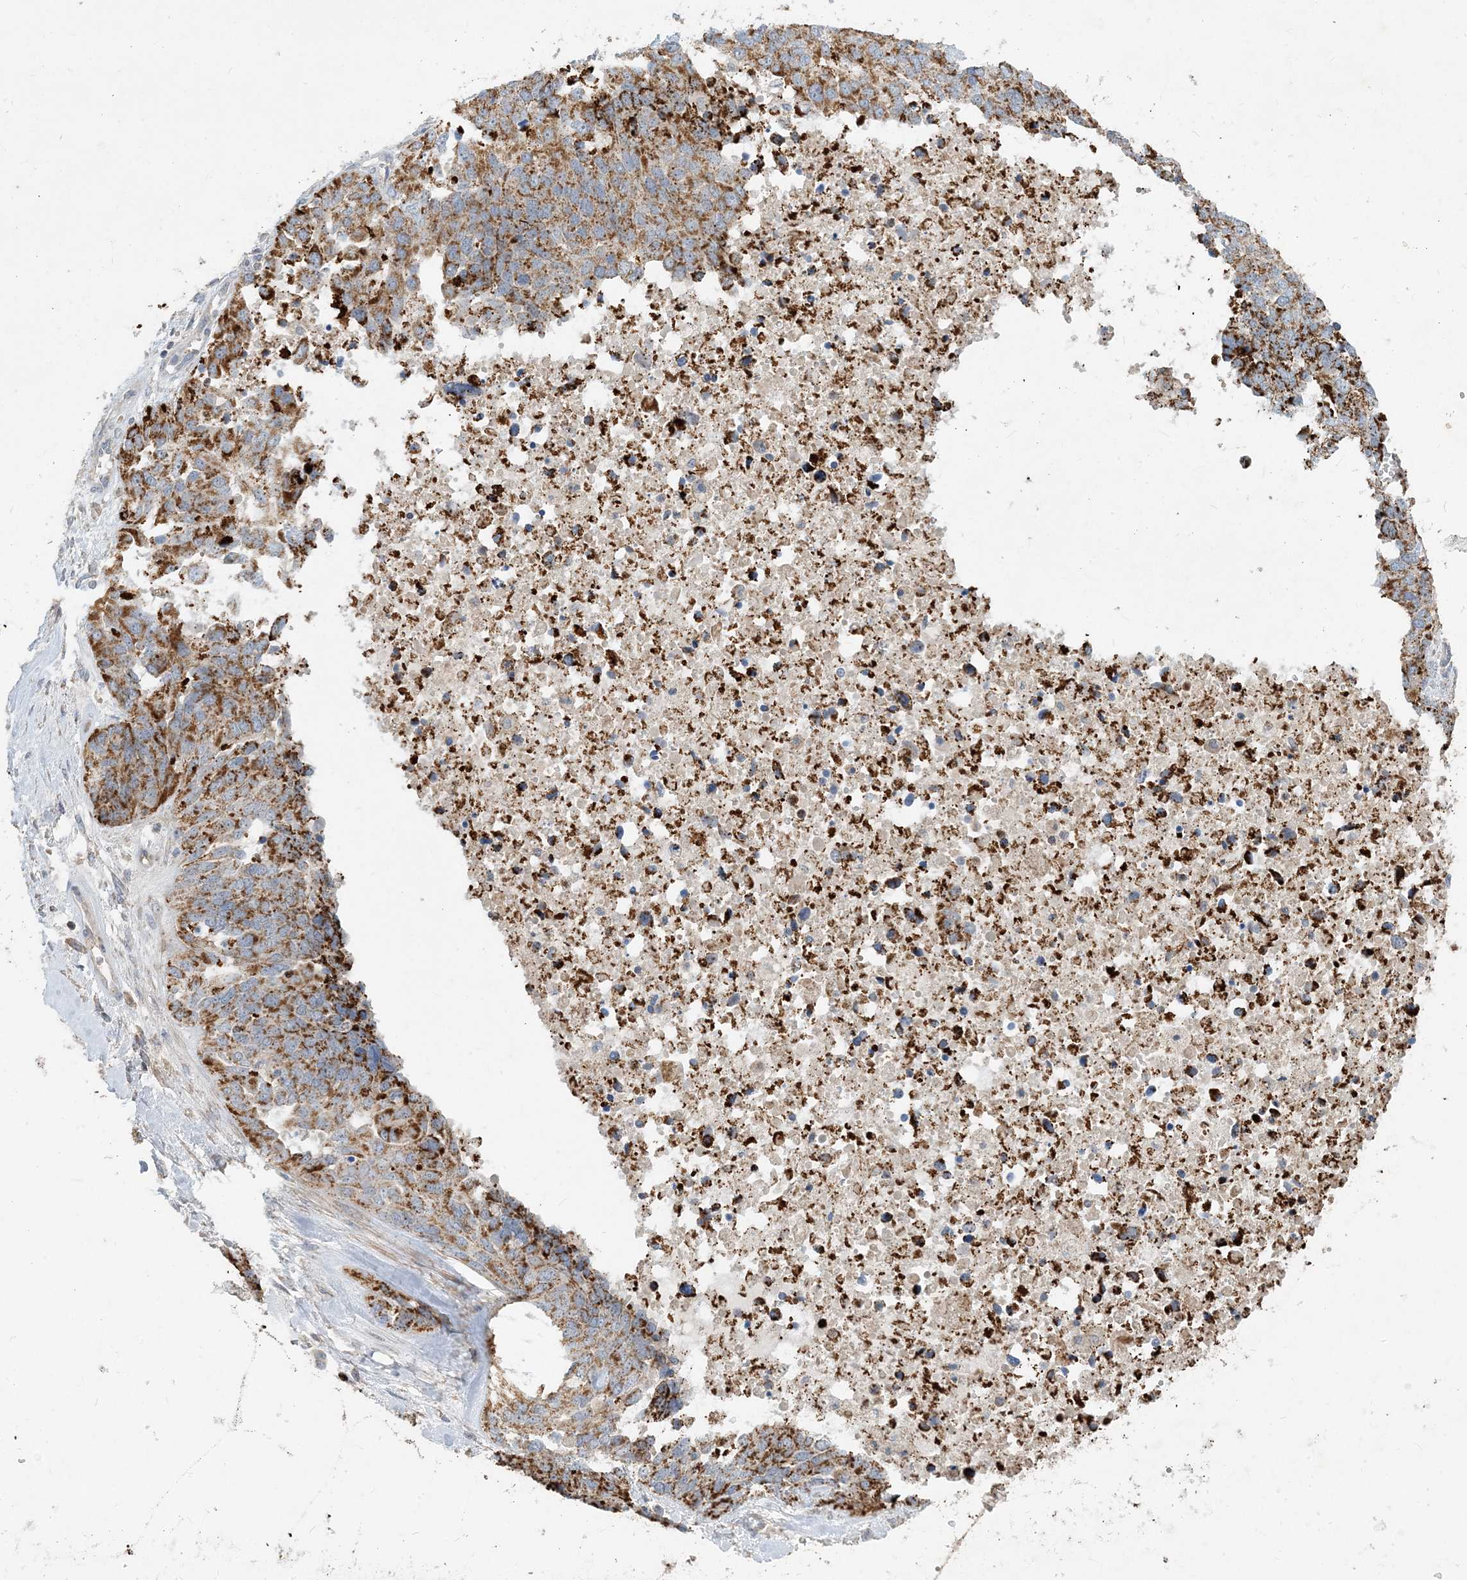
{"staining": {"intensity": "moderate", "quantity": ">75%", "location": "cytoplasmic/membranous"}, "tissue": "ovarian cancer", "cell_type": "Tumor cells", "image_type": "cancer", "snomed": [{"axis": "morphology", "description": "Cystadenocarcinoma, serous, NOS"}, {"axis": "topography", "description": "Ovary"}], "caption": "This image displays IHC staining of ovarian serous cystadenocarcinoma, with medium moderate cytoplasmic/membranous expression in approximately >75% of tumor cells.", "gene": "ECHDC1", "patient": {"sex": "female", "age": 44}}